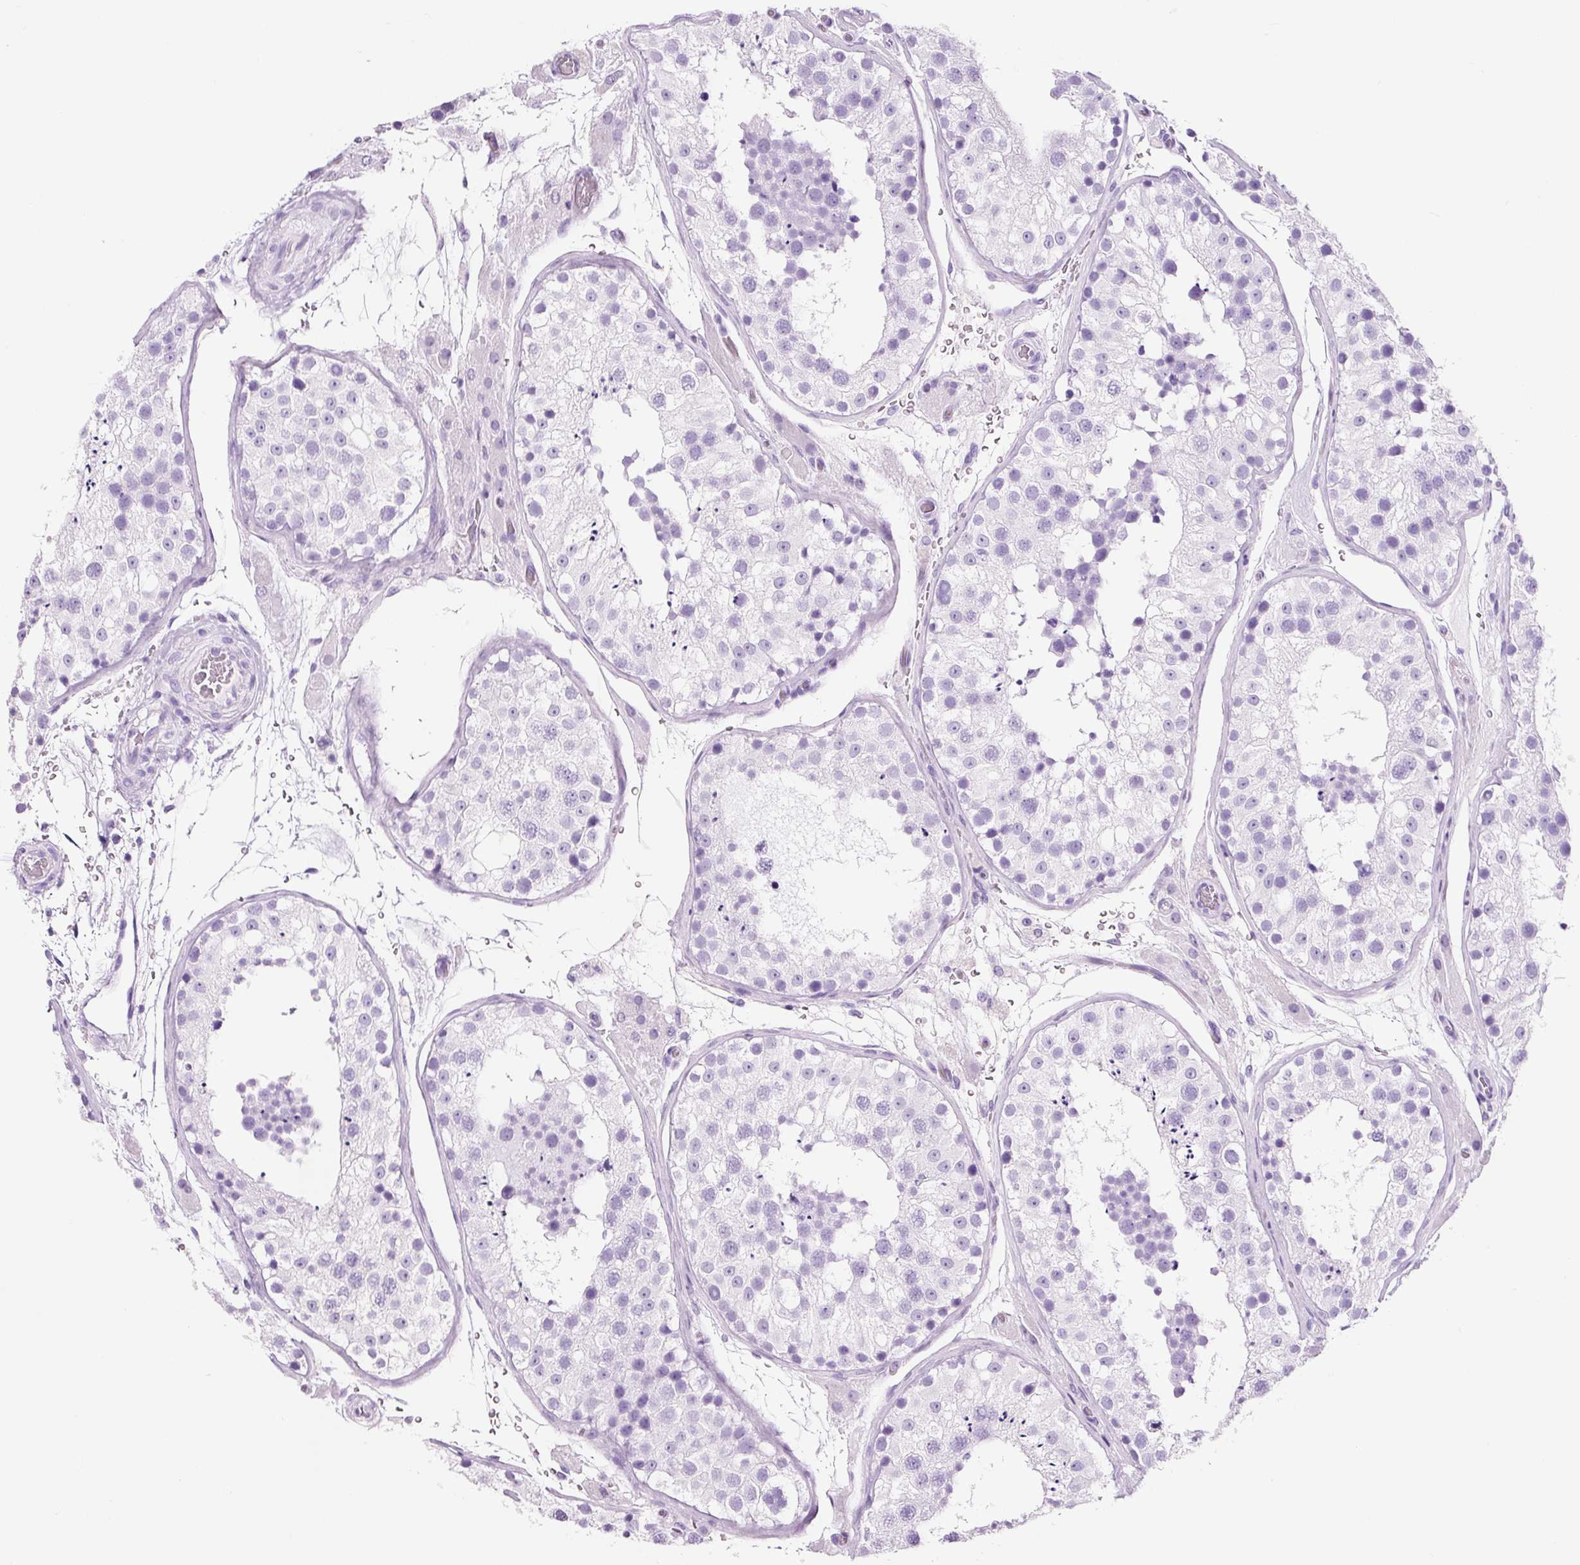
{"staining": {"intensity": "negative", "quantity": "none", "location": "none"}, "tissue": "testis", "cell_type": "Cells in seminiferous ducts", "image_type": "normal", "snomed": [{"axis": "morphology", "description": "Normal tissue, NOS"}, {"axis": "topography", "description": "Testis"}], "caption": "There is no significant positivity in cells in seminiferous ducts of testis.", "gene": "ADSS1", "patient": {"sex": "male", "age": 26}}